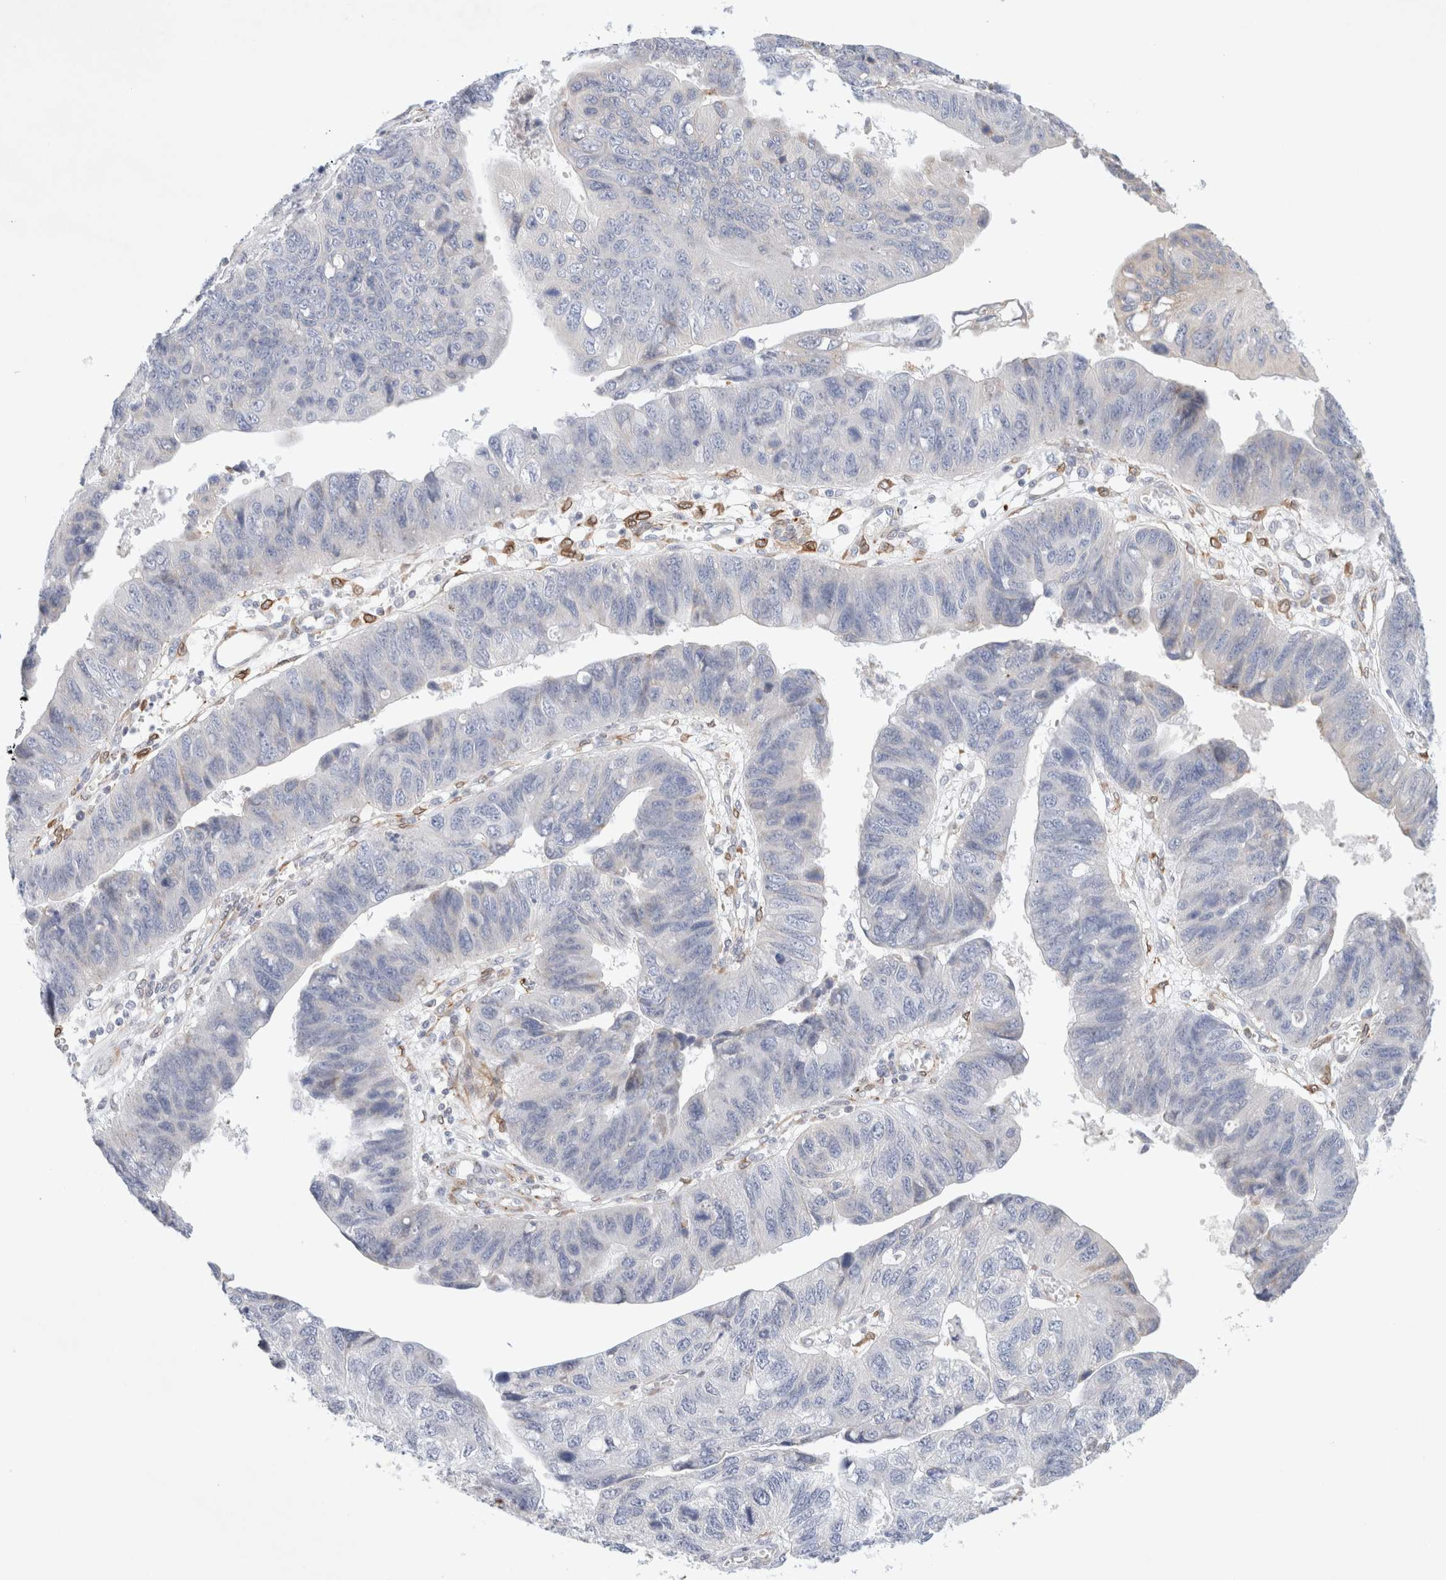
{"staining": {"intensity": "negative", "quantity": "none", "location": "none"}, "tissue": "stomach cancer", "cell_type": "Tumor cells", "image_type": "cancer", "snomed": [{"axis": "morphology", "description": "Adenocarcinoma, NOS"}, {"axis": "topography", "description": "Stomach"}], "caption": "IHC photomicrograph of stomach adenocarcinoma stained for a protein (brown), which shows no staining in tumor cells.", "gene": "SLC25A48", "patient": {"sex": "male", "age": 59}}